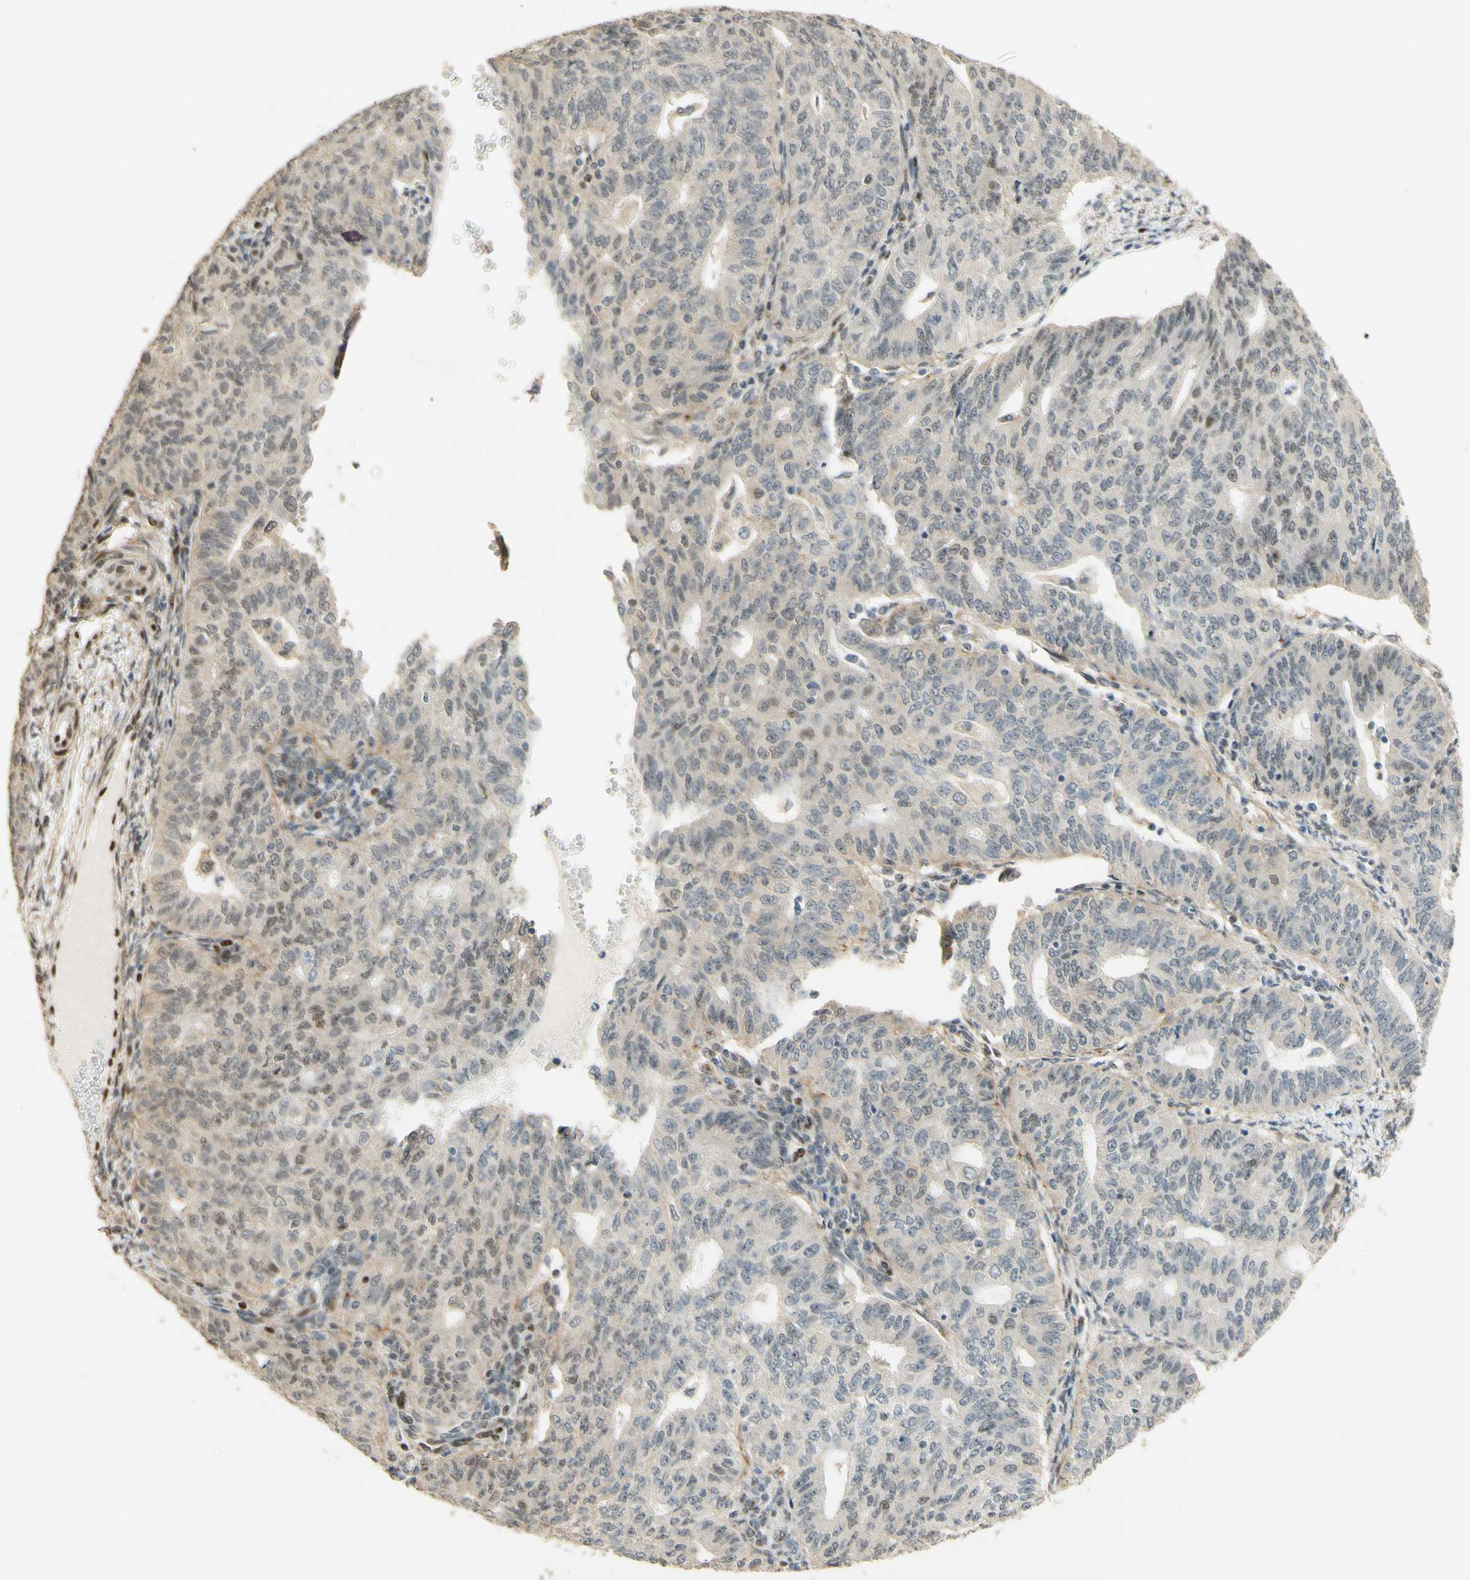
{"staining": {"intensity": "weak", "quantity": "<25%", "location": "nuclear"}, "tissue": "endometrial cancer", "cell_type": "Tumor cells", "image_type": "cancer", "snomed": [{"axis": "morphology", "description": "Adenocarcinoma, NOS"}, {"axis": "topography", "description": "Endometrium"}], "caption": "The histopathology image reveals no staining of tumor cells in endometrial cancer (adenocarcinoma).", "gene": "FOXP1", "patient": {"sex": "female", "age": 32}}